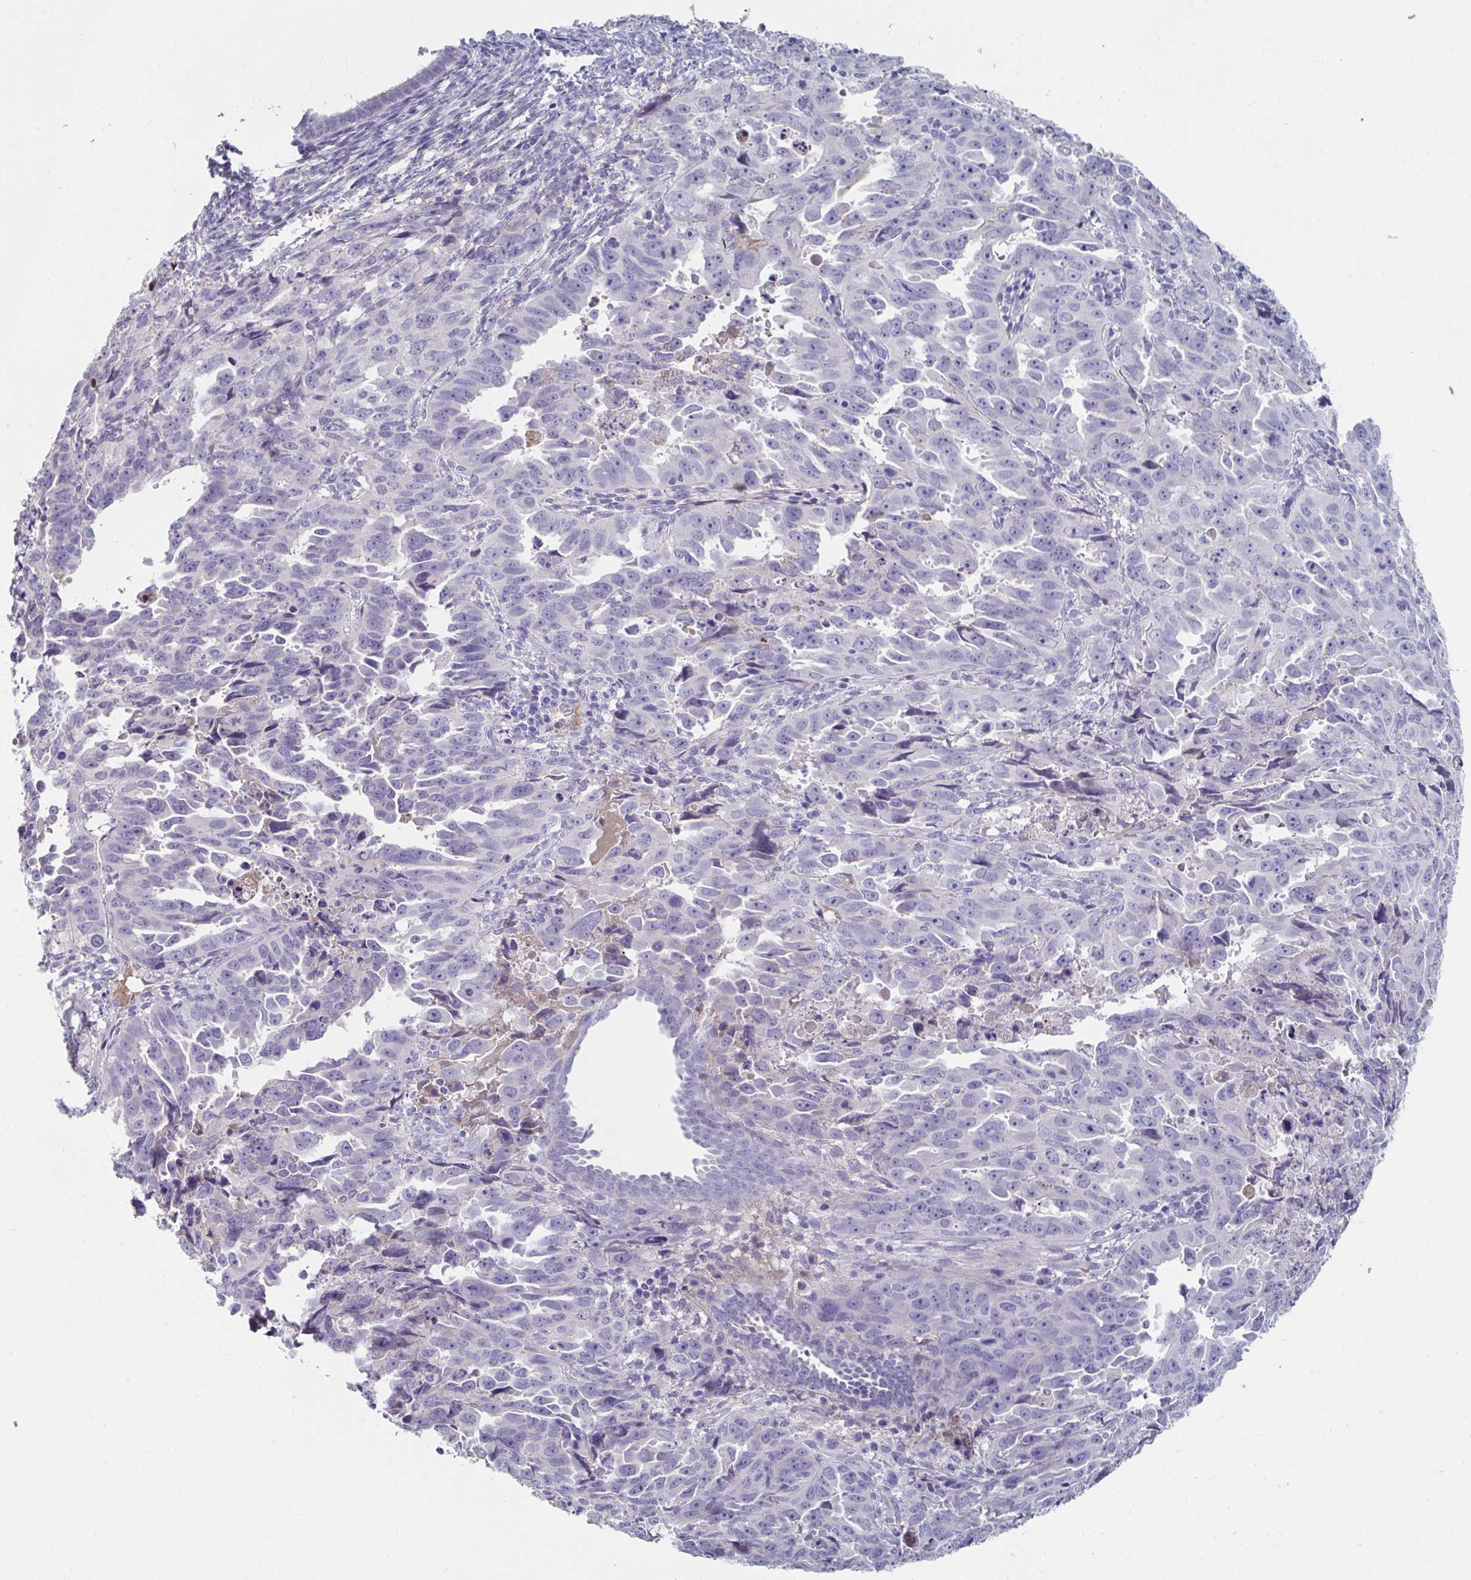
{"staining": {"intensity": "negative", "quantity": "none", "location": "none"}, "tissue": "endometrial cancer", "cell_type": "Tumor cells", "image_type": "cancer", "snomed": [{"axis": "morphology", "description": "Adenocarcinoma, NOS"}, {"axis": "topography", "description": "Endometrium"}], "caption": "The immunohistochemistry photomicrograph has no significant positivity in tumor cells of endometrial cancer (adenocarcinoma) tissue. Brightfield microscopy of IHC stained with DAB (brown) and hematoxylin (blue), captured at high magnification.", "gene": "ADAM21", "patient": {"sex": "female", "age": 65}}